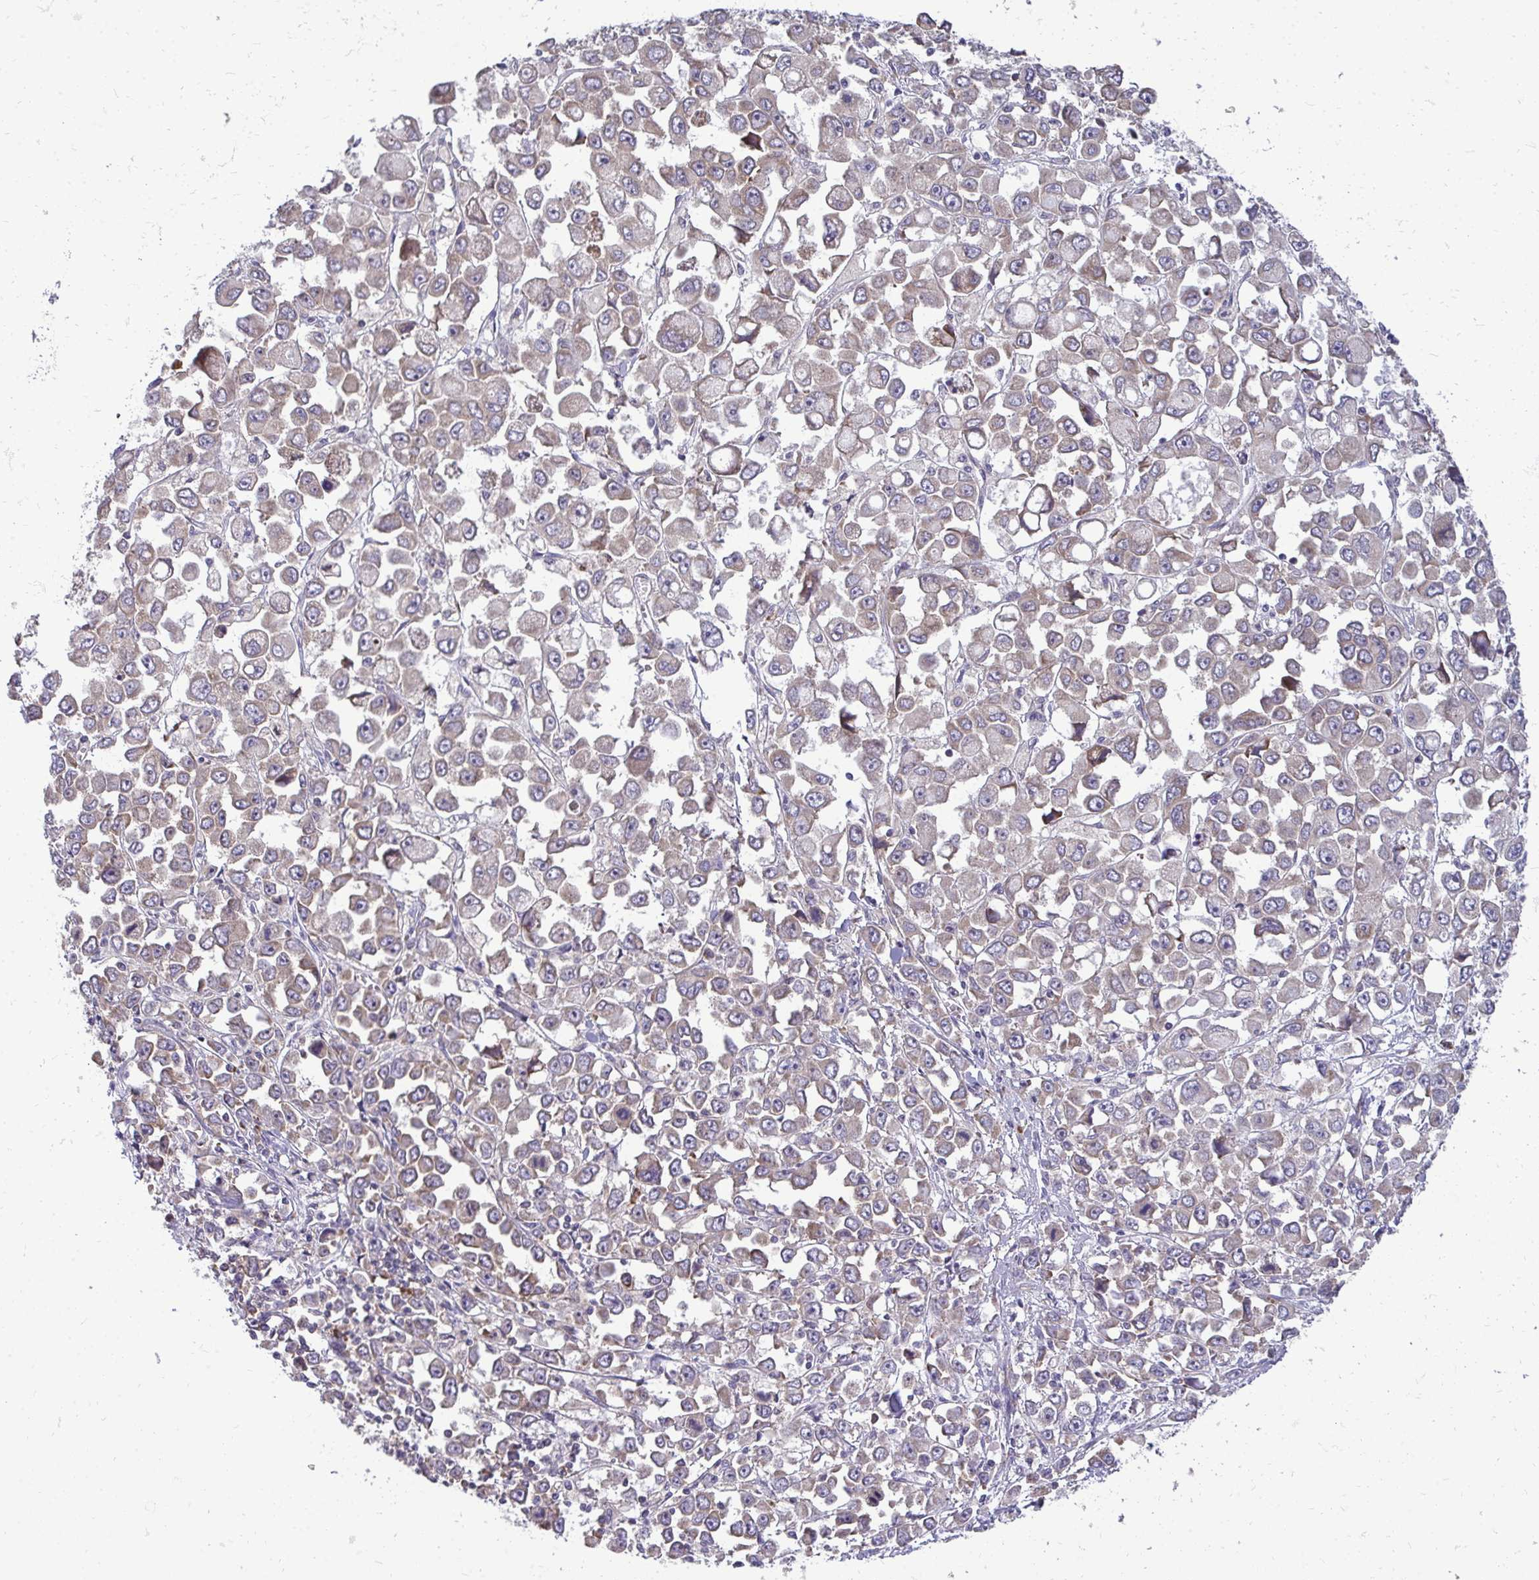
{"staining": {"intensity": "weak", "quantity": "<25%", "location": "cytoplasmic/membranous"}, "tissue": "stomach cancer", "cell_type": "Tumor cells", "image_type": "cancer", "snomed": [{"axis": "morphology", "description": "Adenocarcinoma, NOS"}, {"axis": "topography", "description": "Stomach, upper"}], "caption": "A micrograph of human stomach cancer (adenocarcinoma) is negative for staining in tumor cells.", "gene": "RPLP2", "patient": {"sex": "male", "age": 70}}